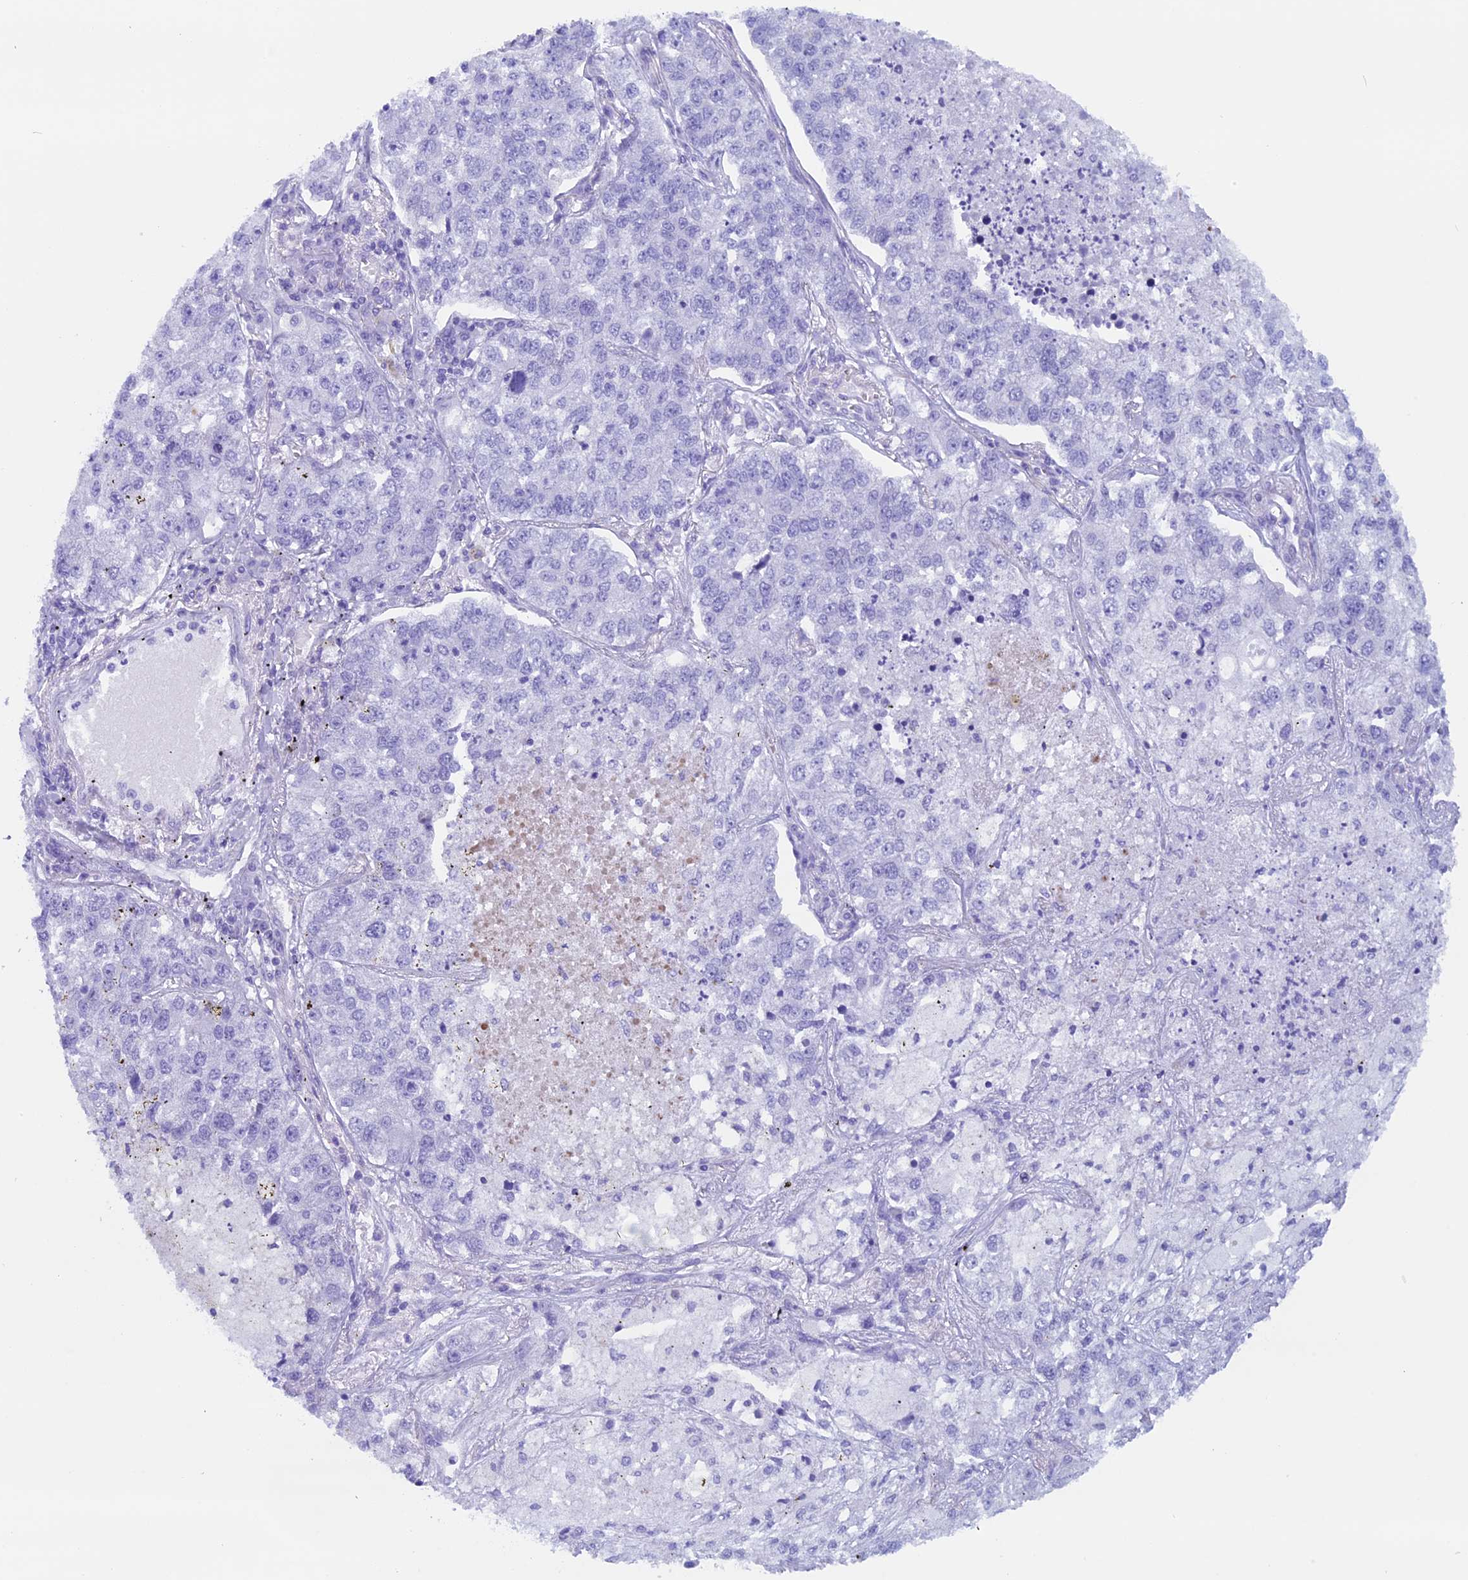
{"staining": {"intensity": "negative", "quantity": "none", "location": "none"}, "tissue": "lung cancer", "cell_type": "Tumor cells", "image_type": "cancer", "snomed": [{"axis": "morphology", "description": "Adenocarcinoma, NOS"}, {"axis": "topography", "description": "Lung"}], "caption": "A micrograph of human lung adenocarcinoma is negative for staining in tumor cells. (DAB (3,3'-diaminobenzidine) immunohistochemistry (IHC) with hematoxylin counter stain).", "gene": "FAM169A", "patient": {"sex": "male", "age": 49}}